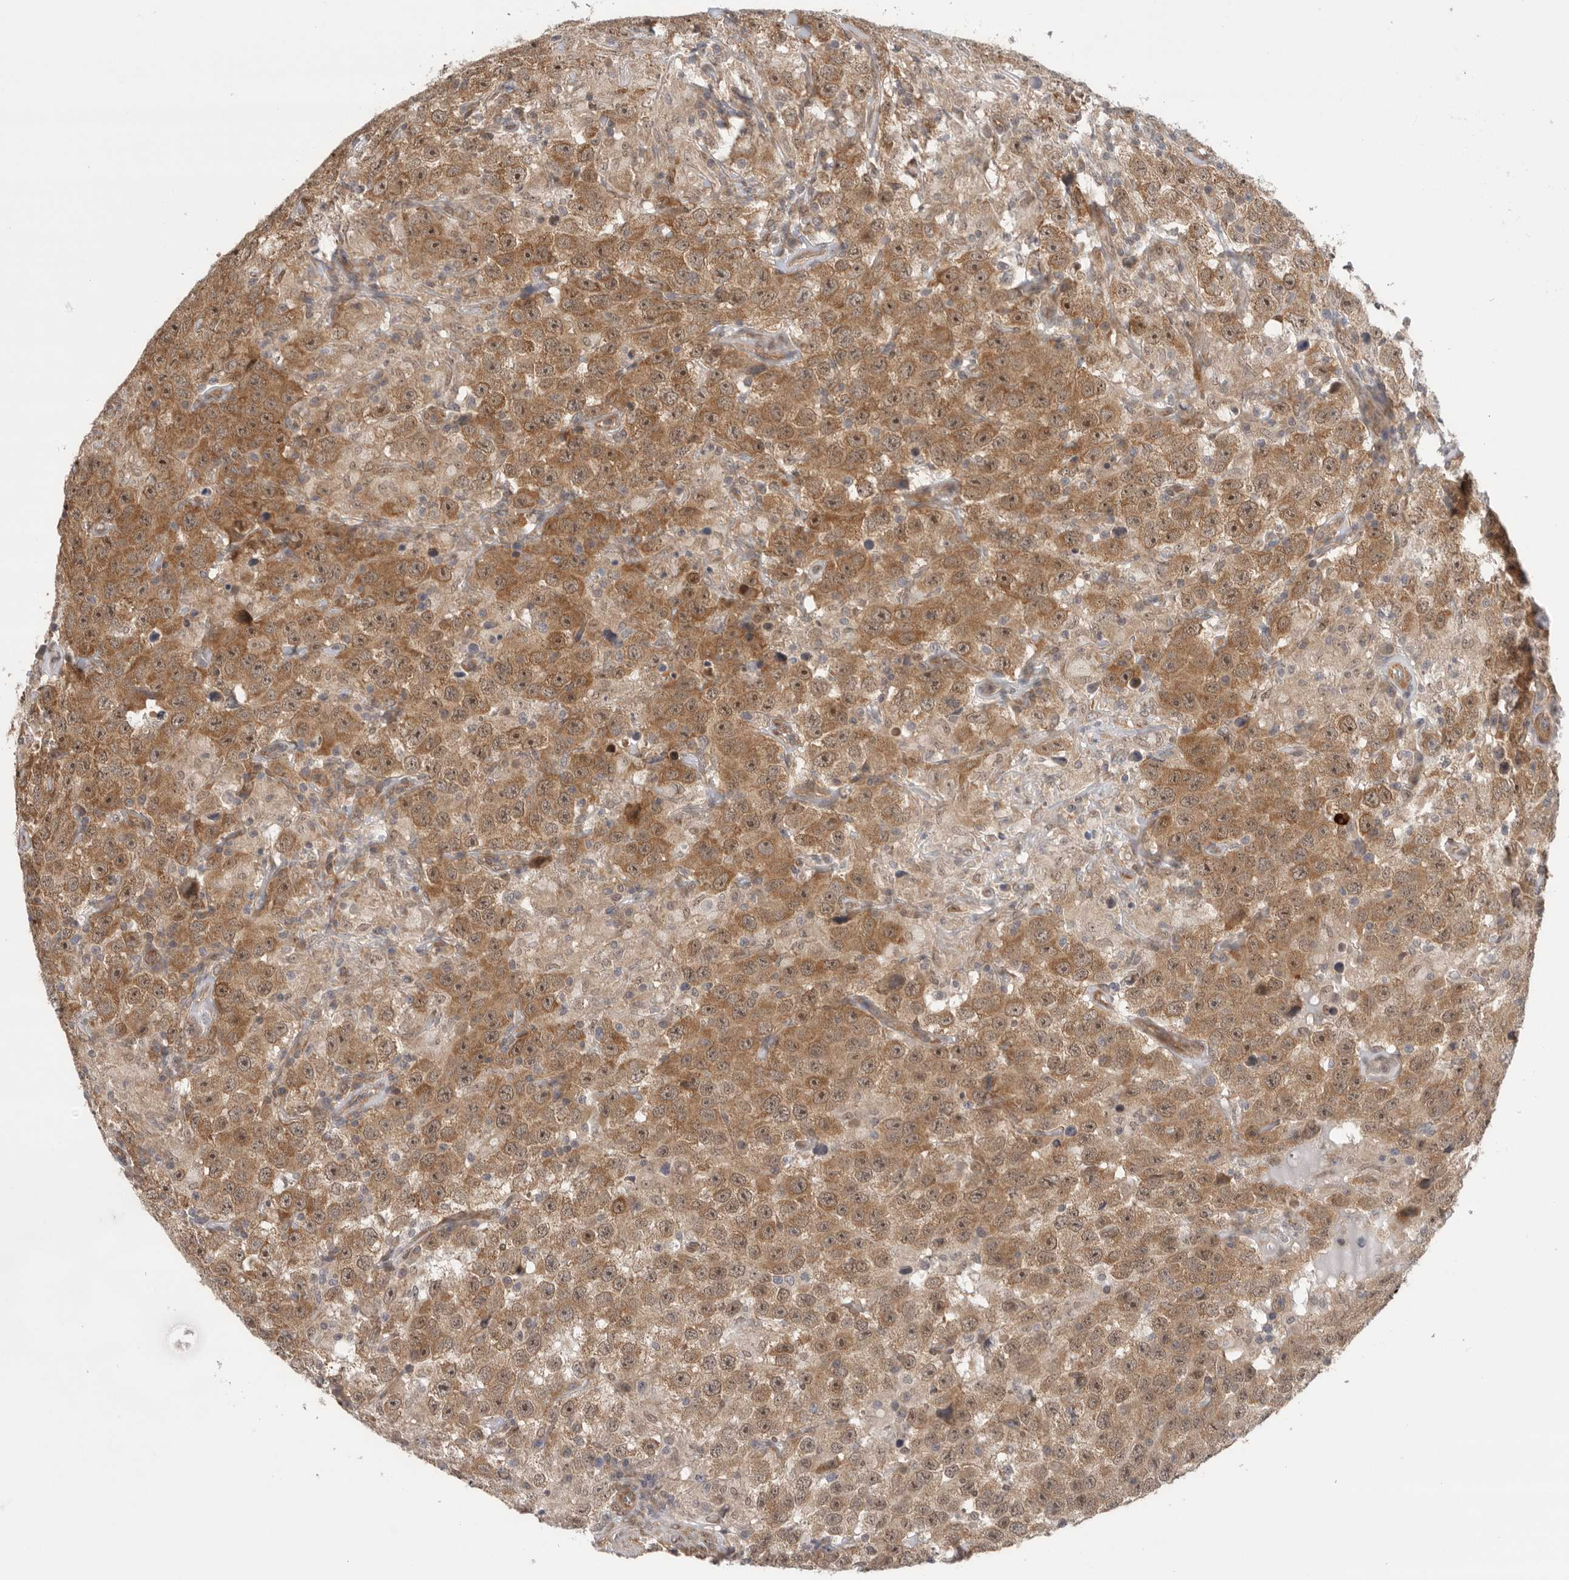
{"staining": {"intensity": "moderate", "quantity": ">75%", "location": "cytoplasmic/membranous,nuclear"}, "tissue": "testis cancer", "cell_type": "Tumor cells", "image_type": "cancer", "snomed": [{"axis": "morphology", "description": "Seminoma, NOS"}, {"axis": "topography", "description": "Testis"}], "caption": "DAB (3,3'-diaminobenzidine) immunohistochemical staining of testis cancer displays moderate cytoplasmic/membranous and nuclear protein staining in approximately >75% of tumor cells. (DAB = brown stain, brightfield microscopy at high magnification).", "gene": "VPS50", "patient": {"sex": "male", "age": 41}}